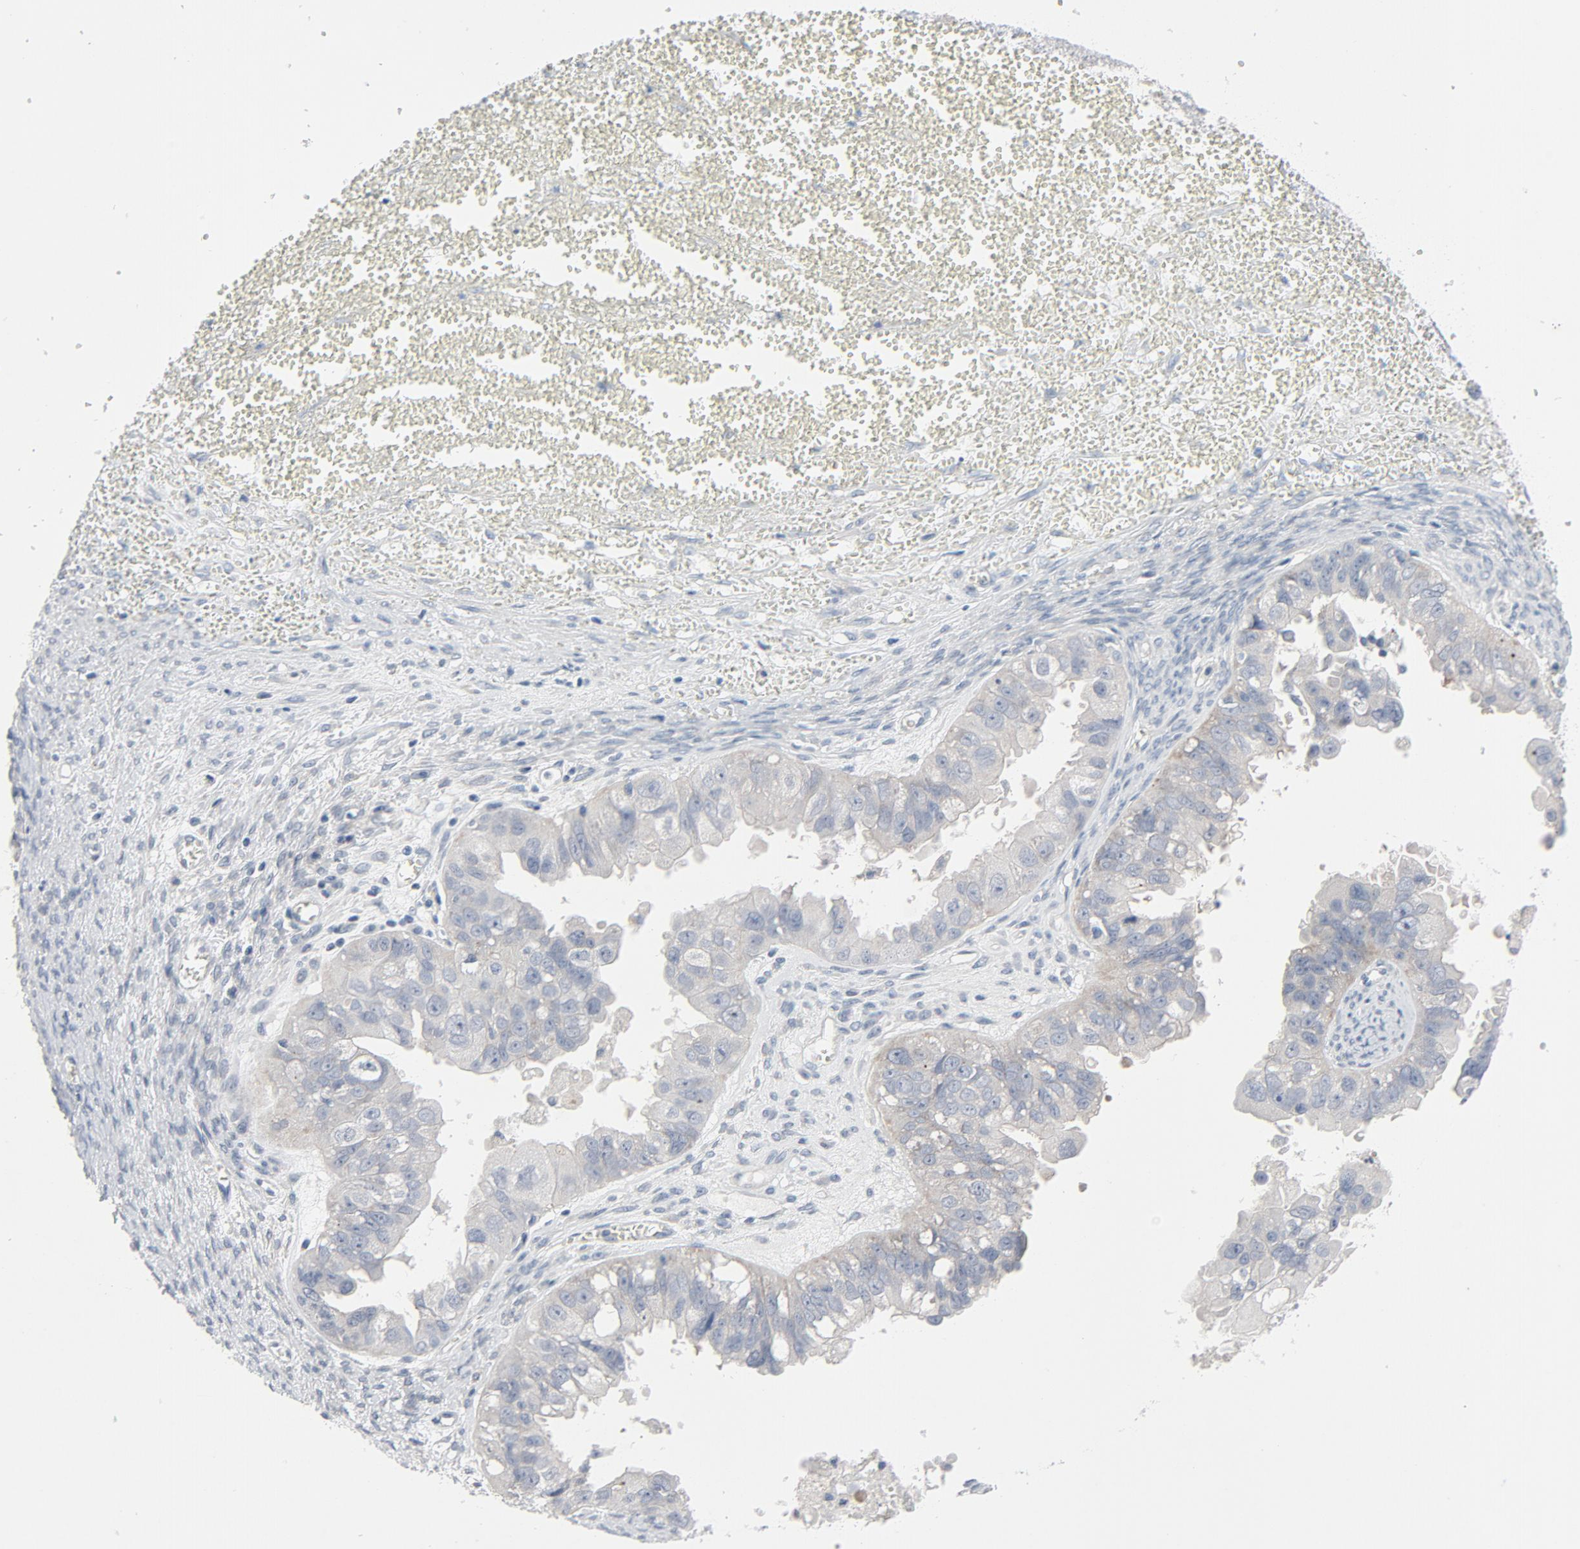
{"staining": {"intensity": "weak", "quantity": ">75%", "location": "cytoplasmic/membranous"}, "tissue": "ovarian cancer", "cell_type": "Tumor cells", "image_type": "cancer", "snomed": [{"axis": "morphology", "description": "Carcinoma, endometroid"}, {"axis": "topography", "description": "Ovary"}], "caption": "Weak cytoplasmic/membranous positivity for a protein is present in approximately >75% of tumor cells of ovarian cancer (endometroid carcinoma) using IHC.", "gene": "TSG101", "patient": {"sex": "female", "age": 85}}